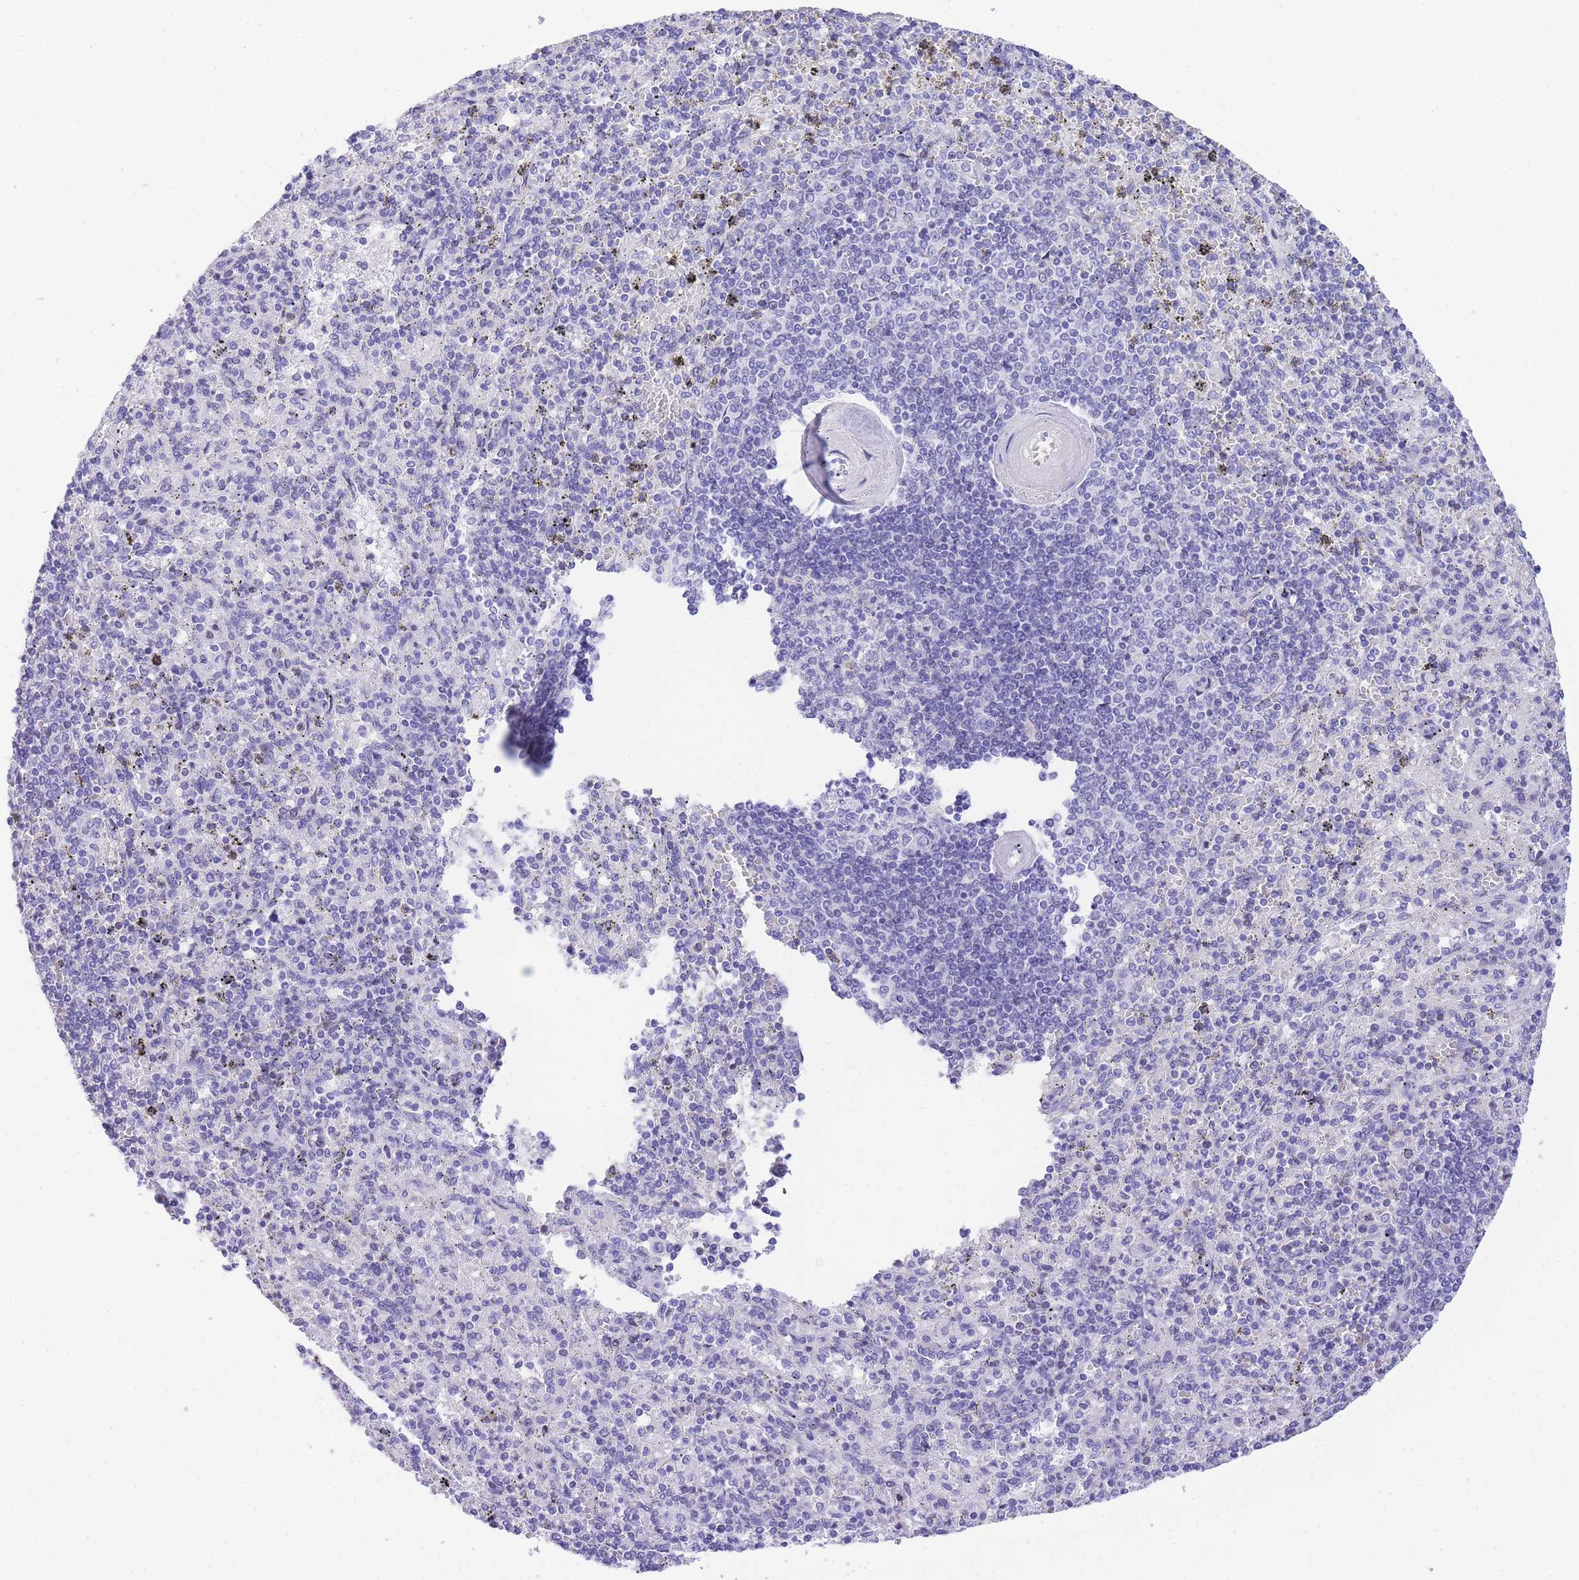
{"staining": {"intensity": "negative", "quantity": "none", "location": "none"}, "tissue": "spleen", "cell_type": "Cells in red pulp", "image_type": "normal", "snomed": [{"axis": "morphology", "description": "Normal tissue, NOS"}, {"axis": "morphology", "description": "Degeneration, NOS"}, {"axis": "topography", "description": "Spleen"}], "caption": "The photomicrograph shows no significant positivity in cells in red pulp of spleen.", "gene": "TIFAB", "patient": {"sex": "male", "age": 56}}